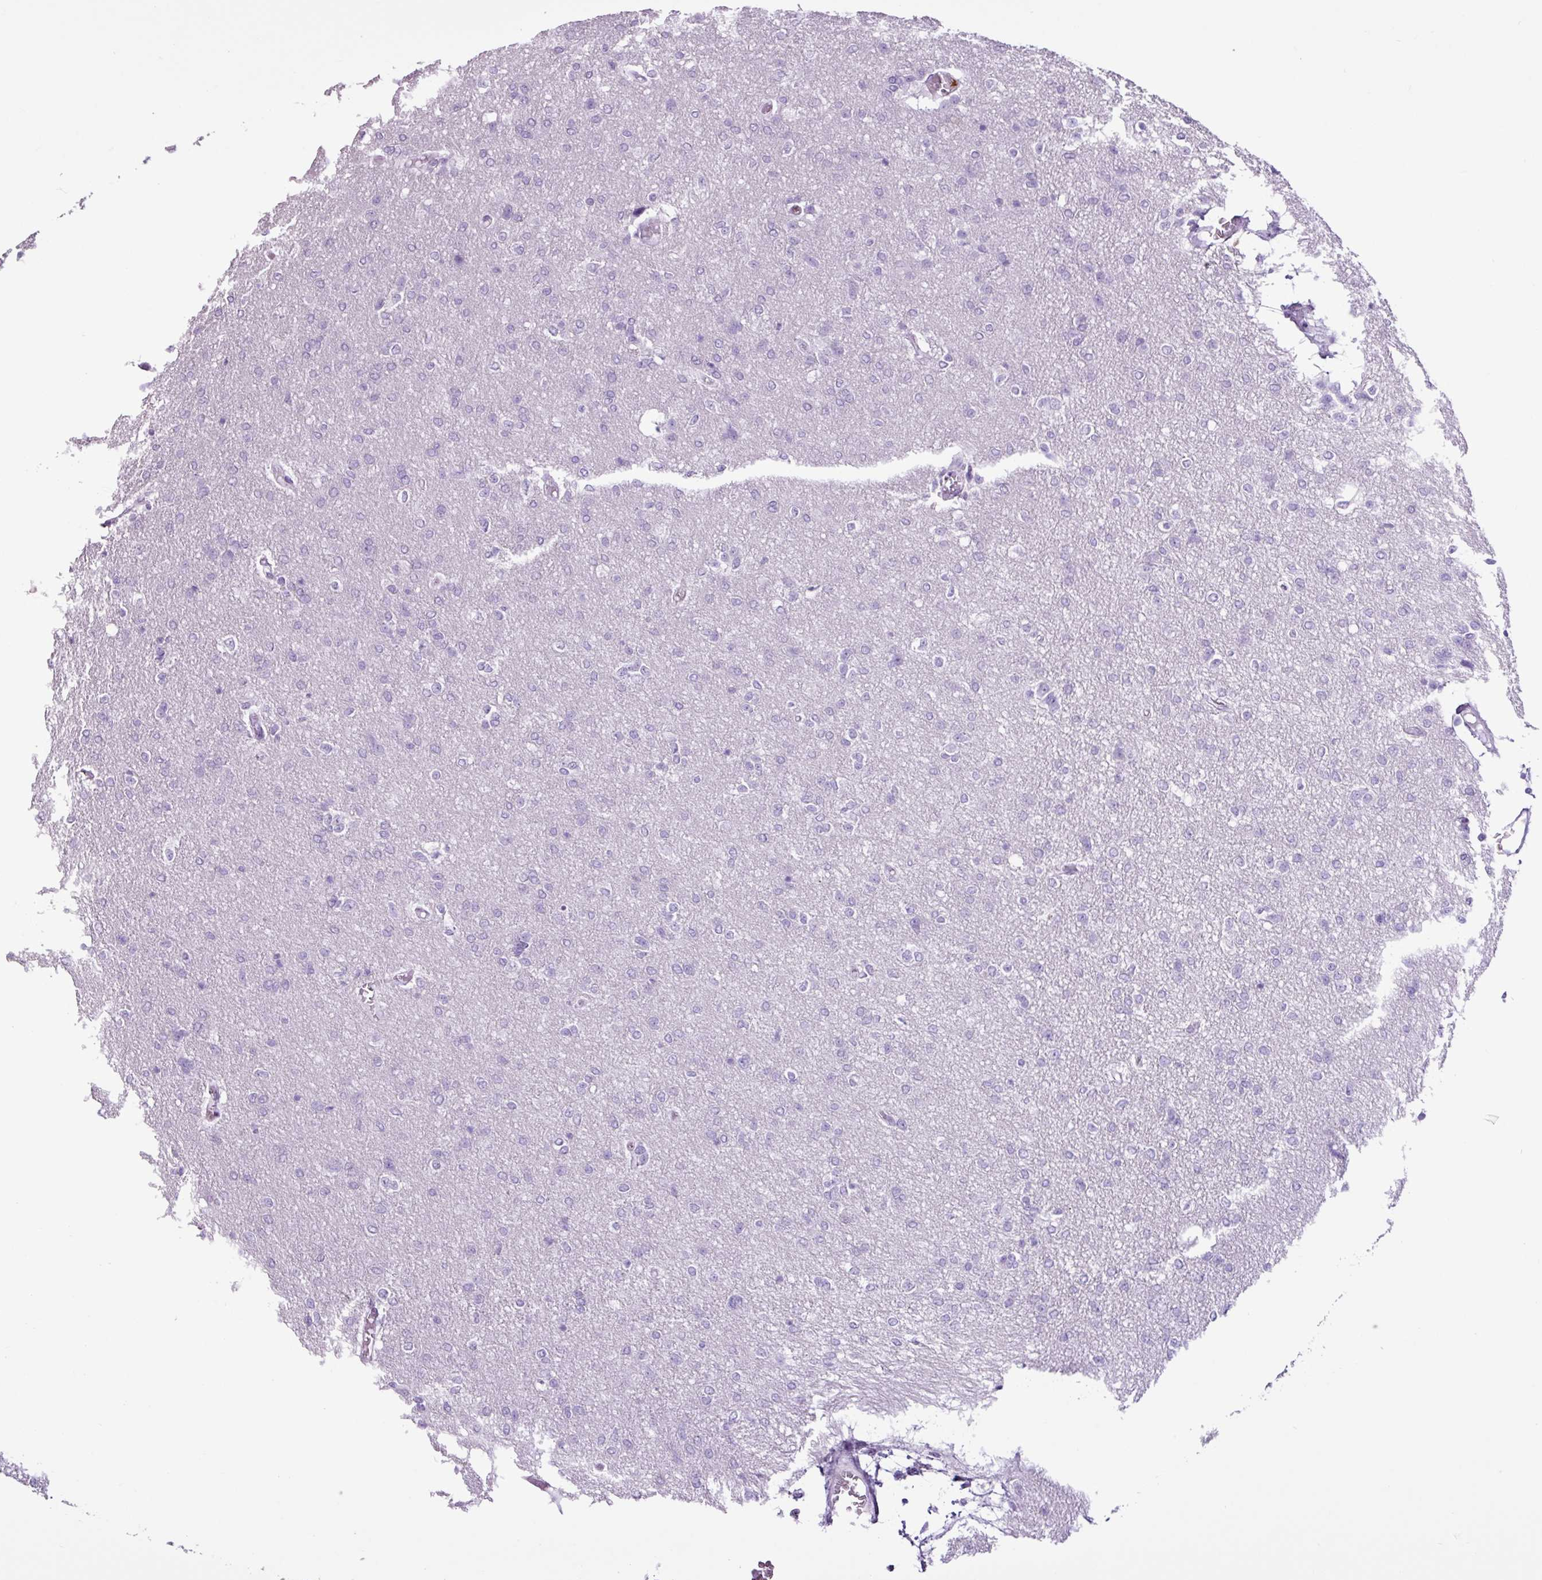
{"staining": {"intensity": "negative", "quantity": "none", "location": "none"}, "tissue": "glioma", "cell_type": "Tumor cells", "image_type": "cancer", "snomed": [{"axis": "morphology", "description": "Glioma, malignant, Low grade"}, {"axis": "topography", "description": "Brain"}], "caption": "IHC image of human malignant low-grade glioma stained for a protein (brown), which displays no positivity in tumor cells.", "gene": "PGR", "patient": {"sex": "male", "age": 26}}